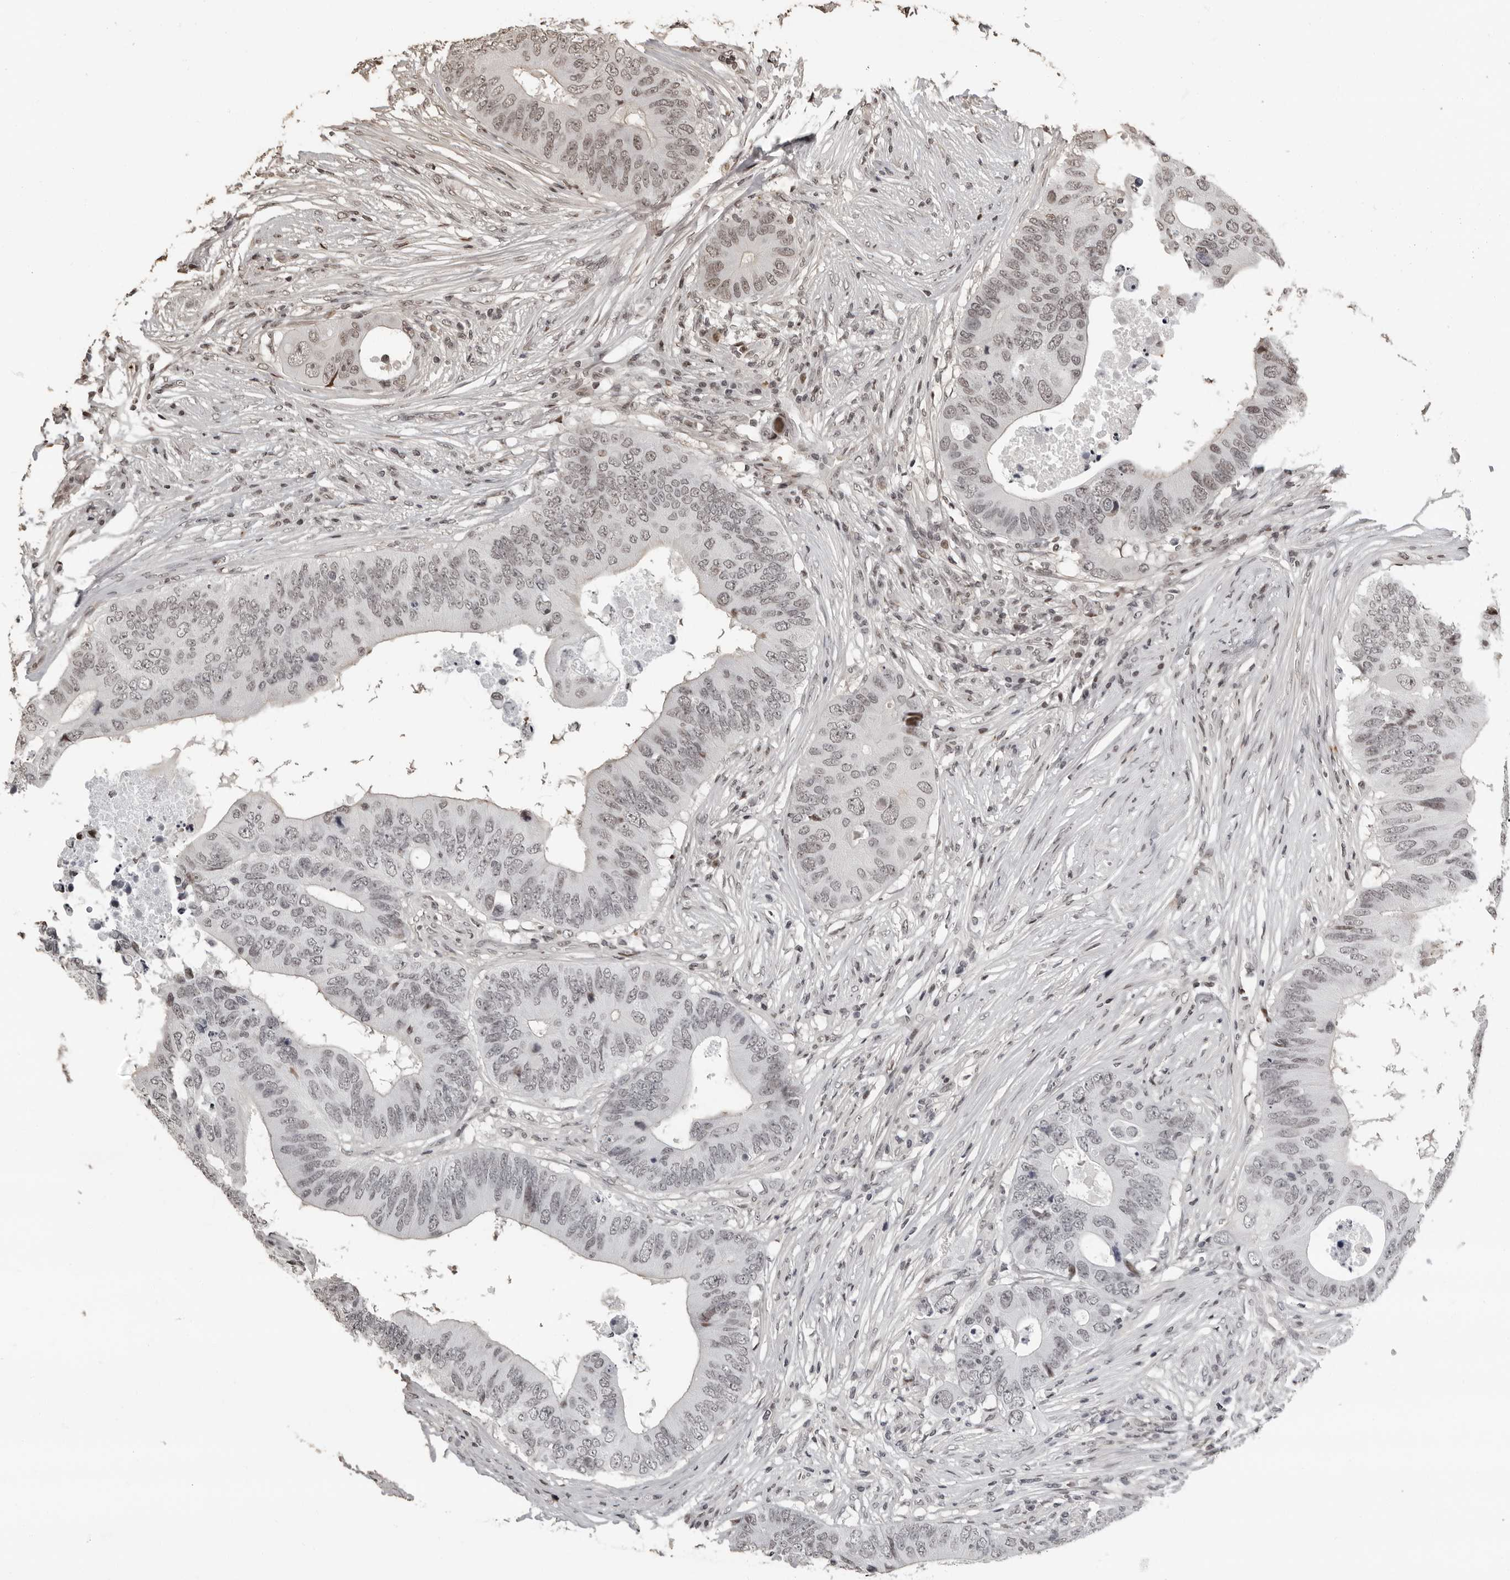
{"staining": {"intensity": "weak", "quantity": "25%-75%", "location": "nuclear"}, "tissue": "colorectal cancer", "cell_type": "Tumor cells", "image_type": "cancer", "snomed": [{"axis": "morphology", "description": "Adenocarcinoma, NOS"}, {"axis": "topography", "description": "Colon"}], "caption": "Immunohistochemical staining of human adenocarcinoma (colorectal) reveals low levels of weak nuclear protein staining in approximately 25%-75% of tumor cells.", "gene": "ORC1", "patient": {"sex": "male", "age": 71}}